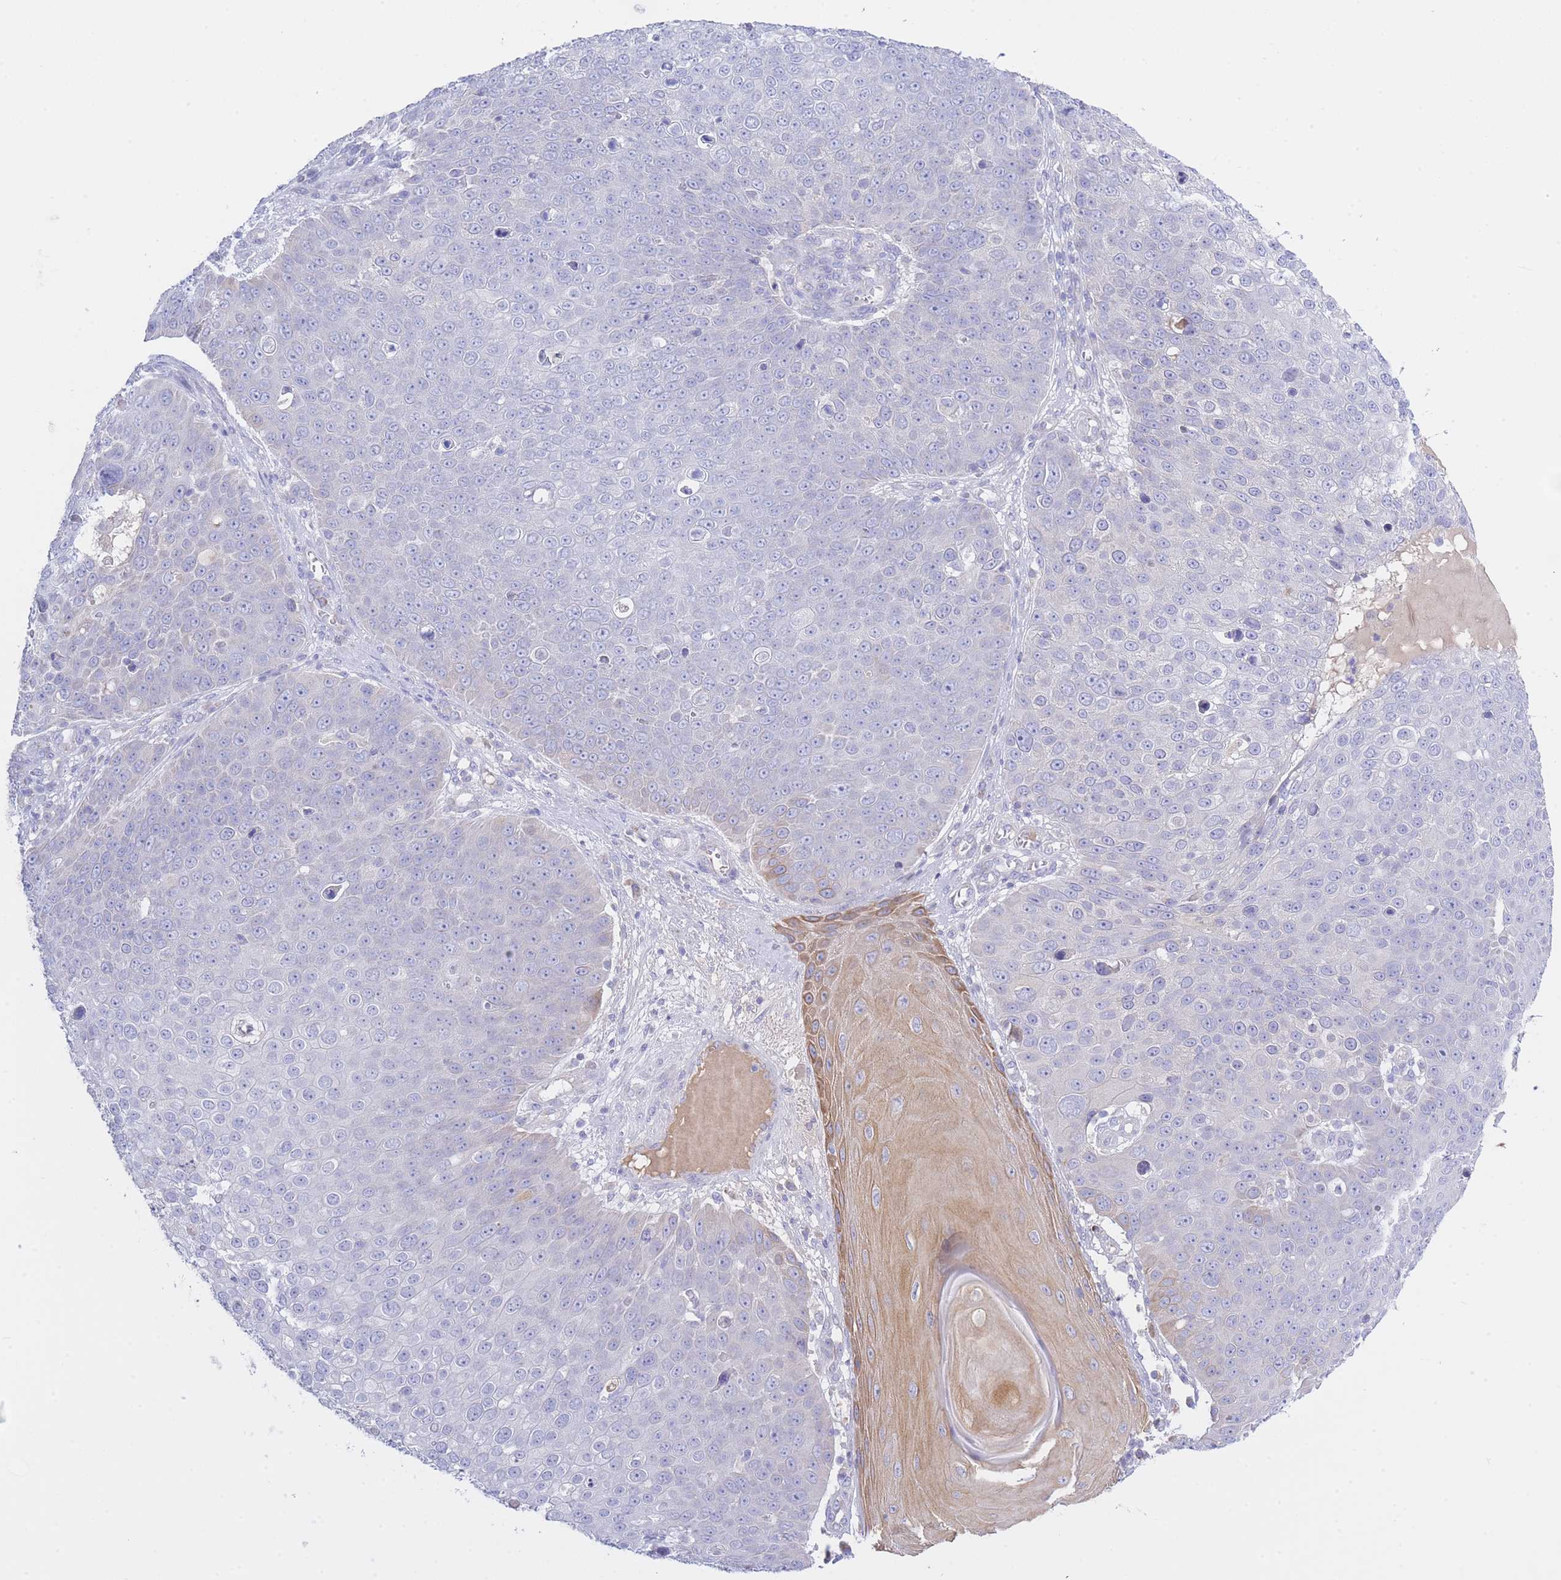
{"staining": {"intensity": "weak", "quantity": "<25%", "location": "cytoplasmic/membranous"}, "tissue": "skin cancer", "cell_type": "Tumor cells", "image_type": "cancer", "snomed": [{"axis": "morphology", "description": "Squamous cell carcinoma, NOS"}, {"axis": "topography", "description": "Skin"}], "caption": "A micrograph of squamous cell carcinoma (skin) stained for a protein demonstrates no brown staining in tumor cells.", "gene": "NANP", "patient": {"sex": "male", "age": 71}}